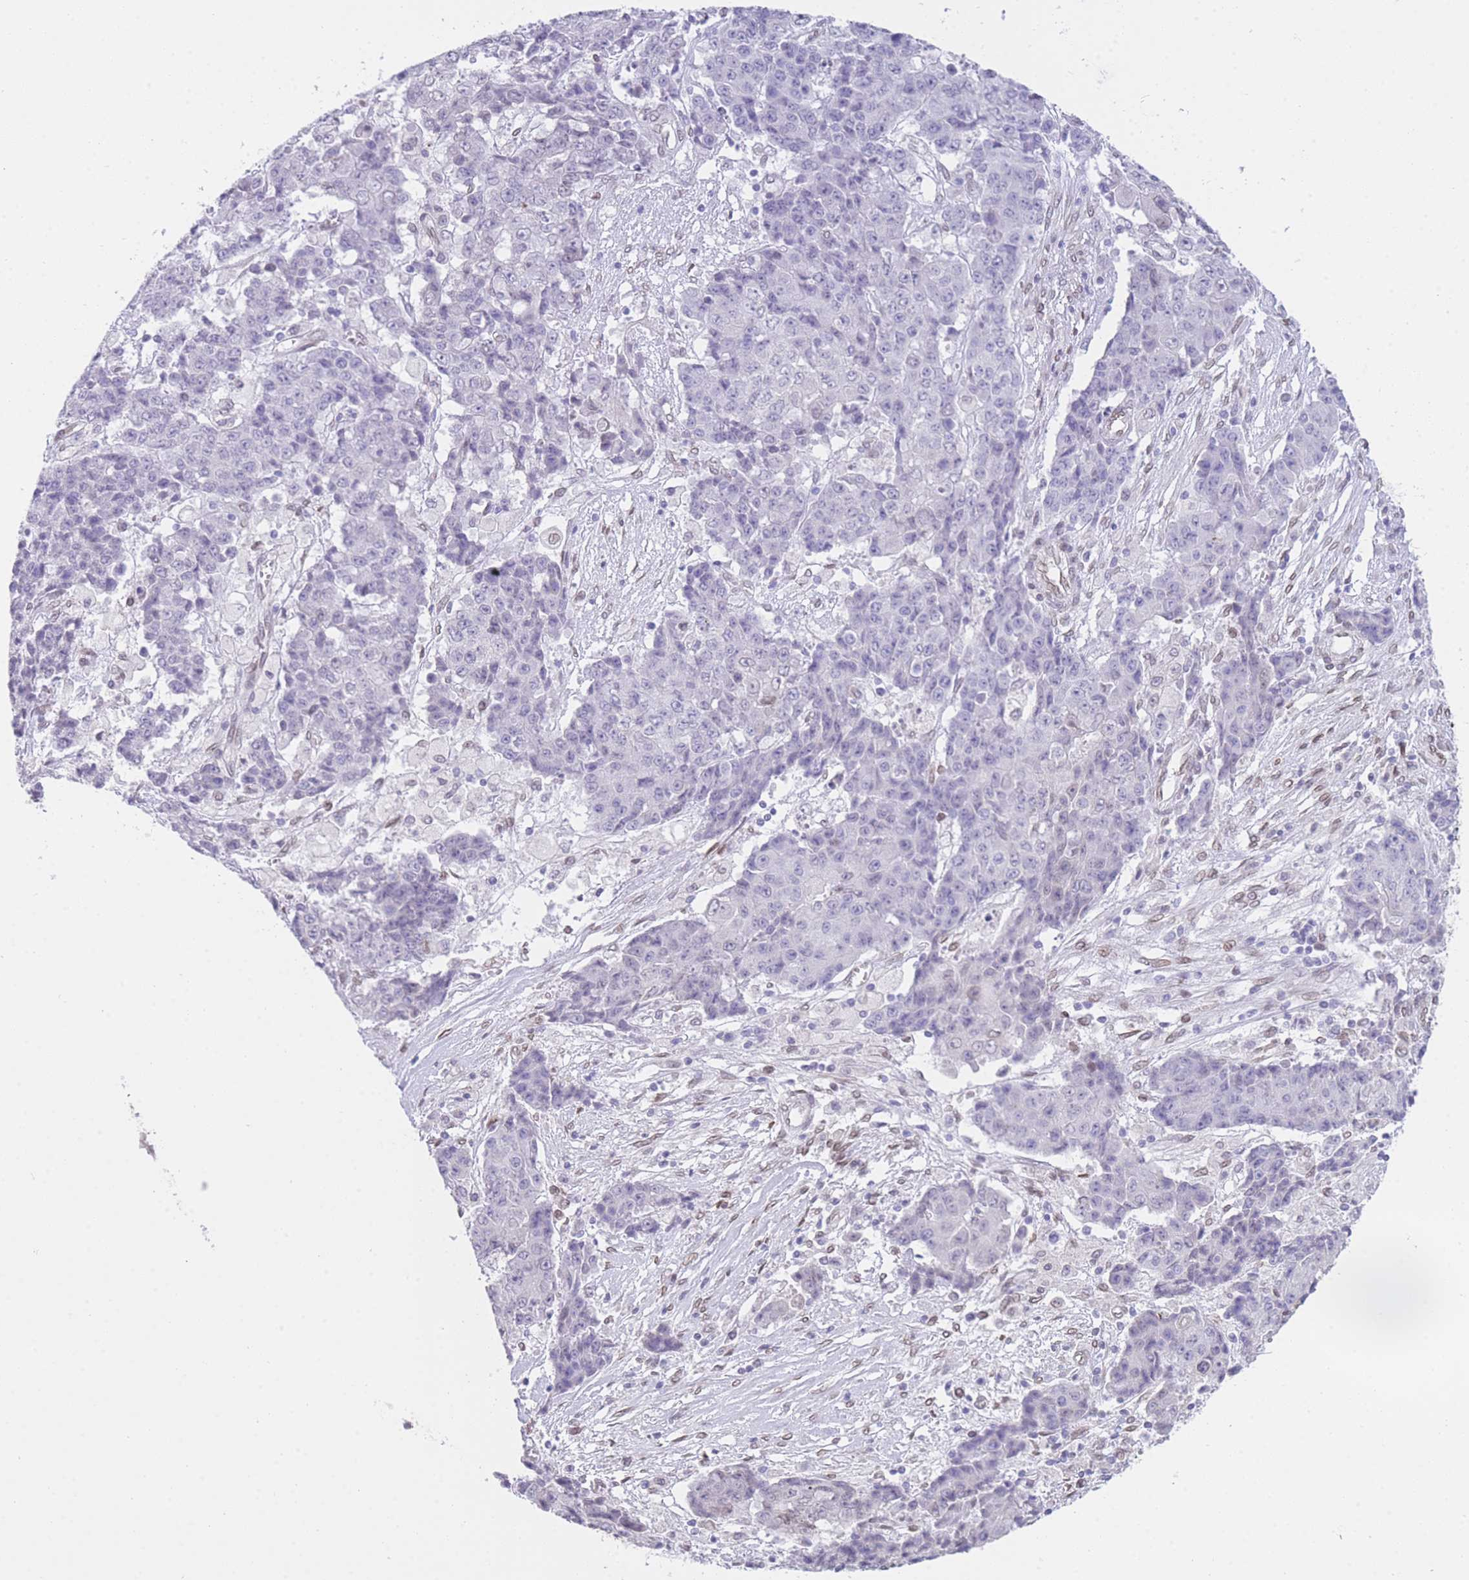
{"staining": {"intensity": "negative", "quantity": "none", "location": "none"}, "tissue": "ovarian cancer", "cell_type": "Tumor cells", "image_type": "cancer", "snomed": [{"axis": "morphology", "description": "Carcinoma, endometroid"}, {"axis": "topography", "description": "Ovary"}], "caption": "This is an immunohistochemistry (IHC) histopathology image of endometroid carcinoma (ovarian). There is no expression in tumor cells.", "gene": "OR10AD1", "patient": {"sex": "female", "age": 42}}